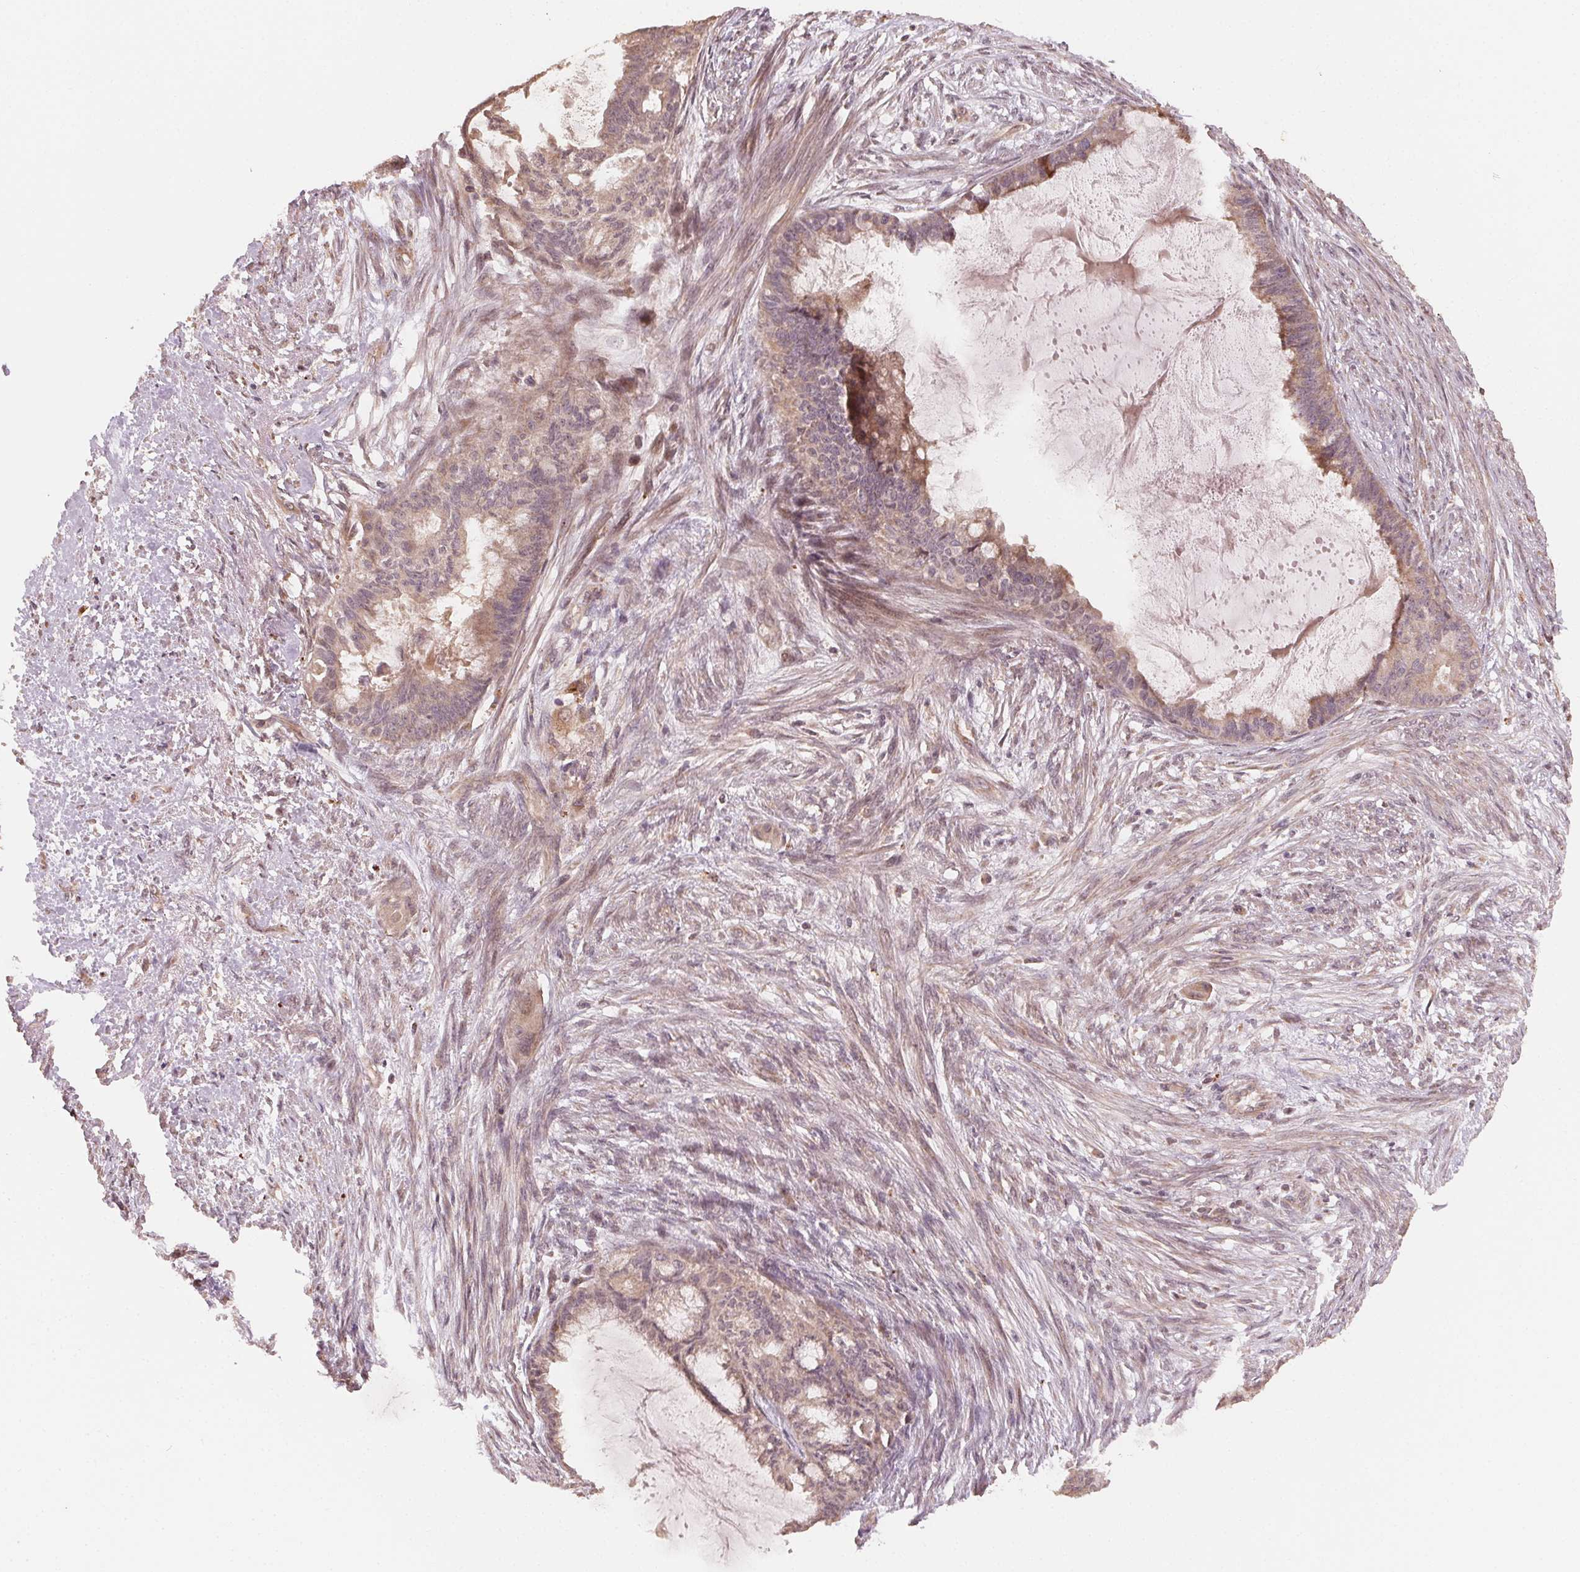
{"staining": {"intensity": "moderate", "quantity": ">75%", "location": "cytoplasmic/membranous"}, "tissue": "endometrial cancer", "cell_type": "Tumor cells", "image_type": "cancer", "snomed": [{"axis": "morphology", "description": "Adenocarcinoma, NOS"}, {"axis": "topography", "description": "Endometrium"}], "caption": "This is a photomicrograph of immunohistochemistry staining of adenocarcinoma (endometrial), which shows moderate expression in the cytoplasmic/membranous of tumor cells.", "gene": "WBP2", "patient": {"sex": "female", "age": 86}}